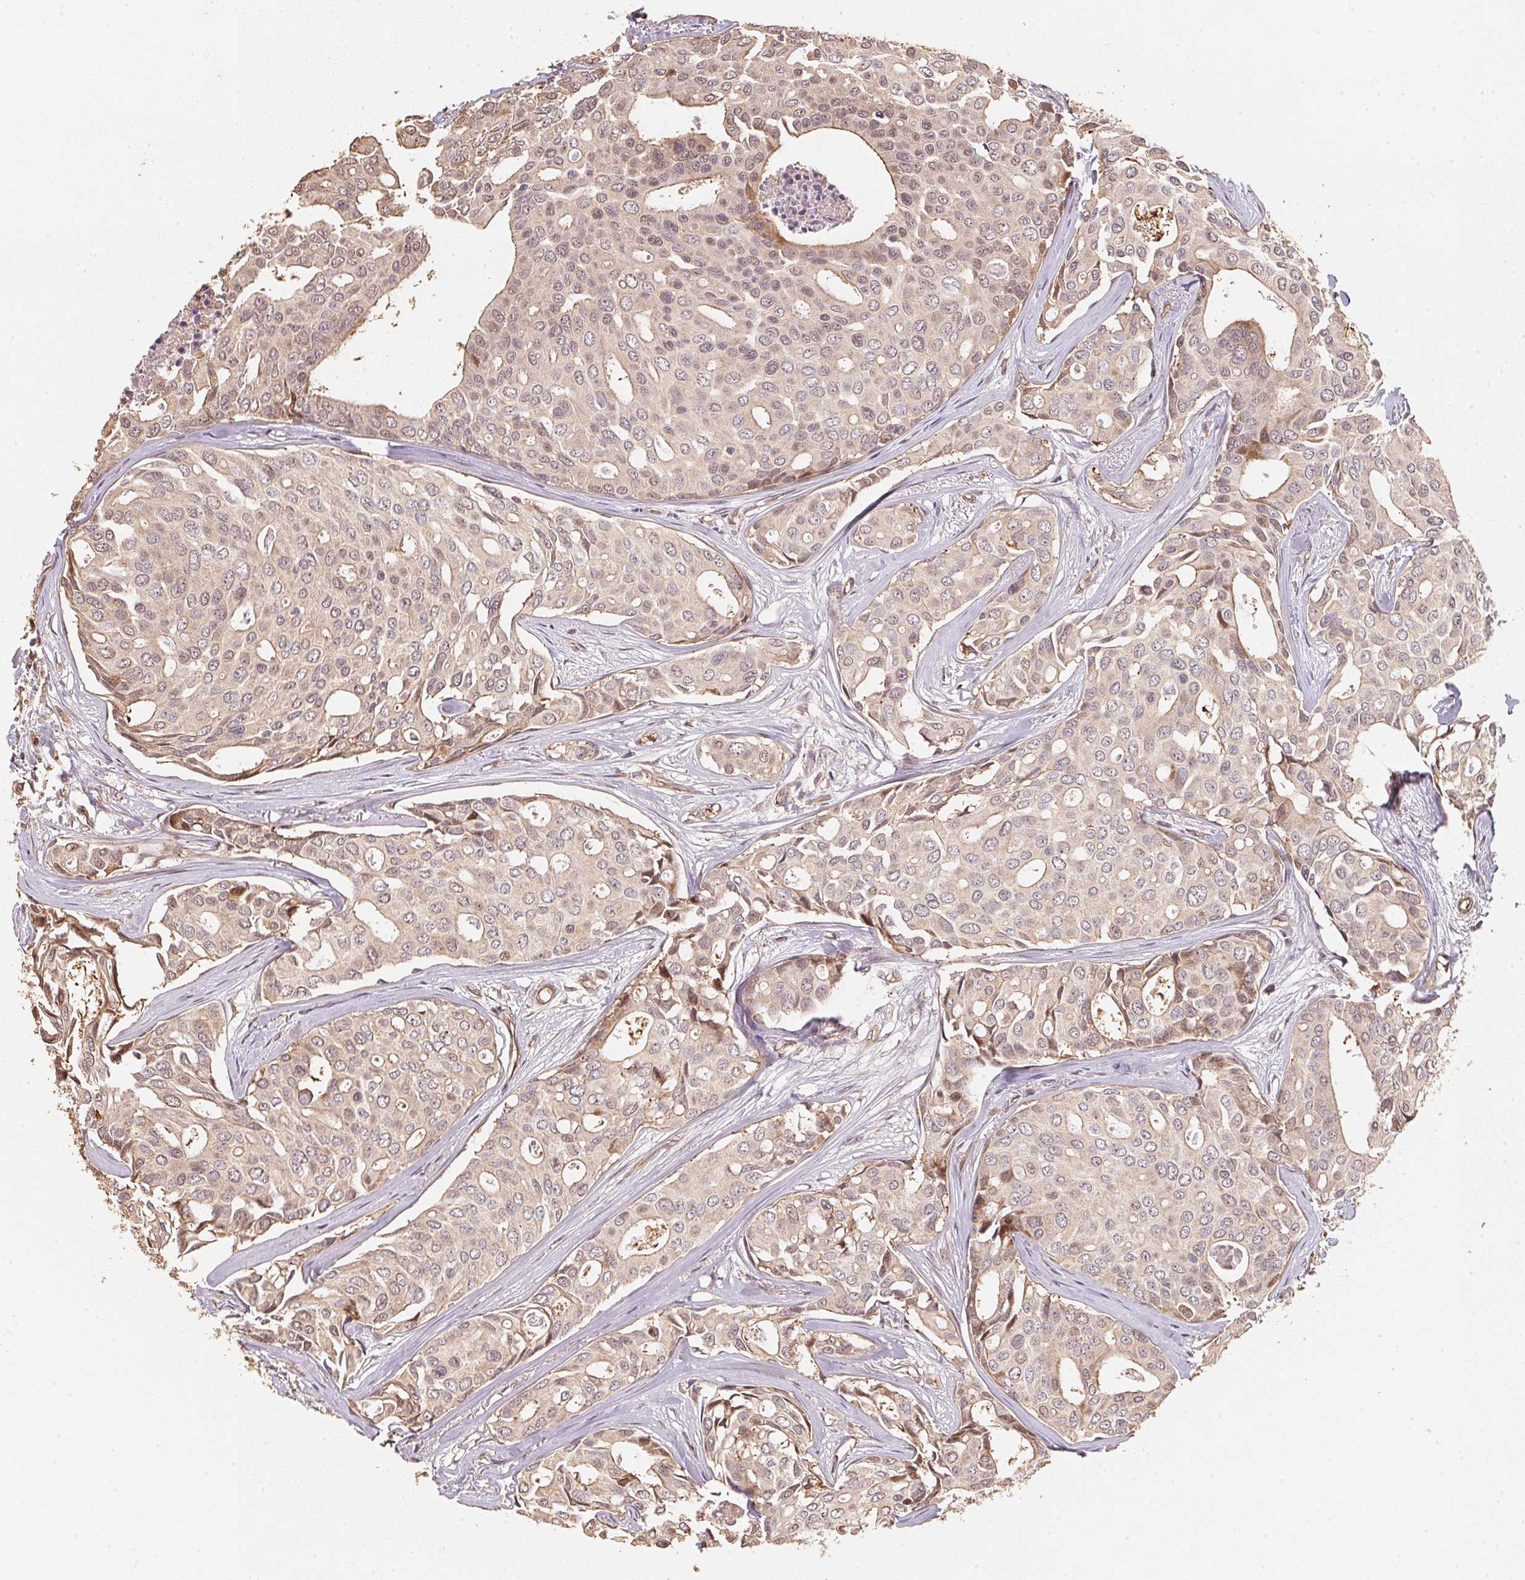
{"staining": {"intensity": "weak", "quantity": "25%-75%", "location": "cytoplasmic/membranous"}, "tissue": "breast cancer", "cell_type": "Tumor cells", "image_type": "cancer", "snomed": [{"axis": "morphology", "description": "Duct carcinoma"}, {"axis": "topography", "description": "Breast"}], "caption": "IHC histopathology image of neoplastic tissue: human invasive ductal carcinoma (breast) stained using immunohistochemistry shows low levels of weak protein expression localized specifically in the cytoplasmic/membranous of tumor cells, appearing as a cytoplasmic/membranous brown color.", "gene": "TMEM222", "patient": {"sex": "female", "age": 54}}